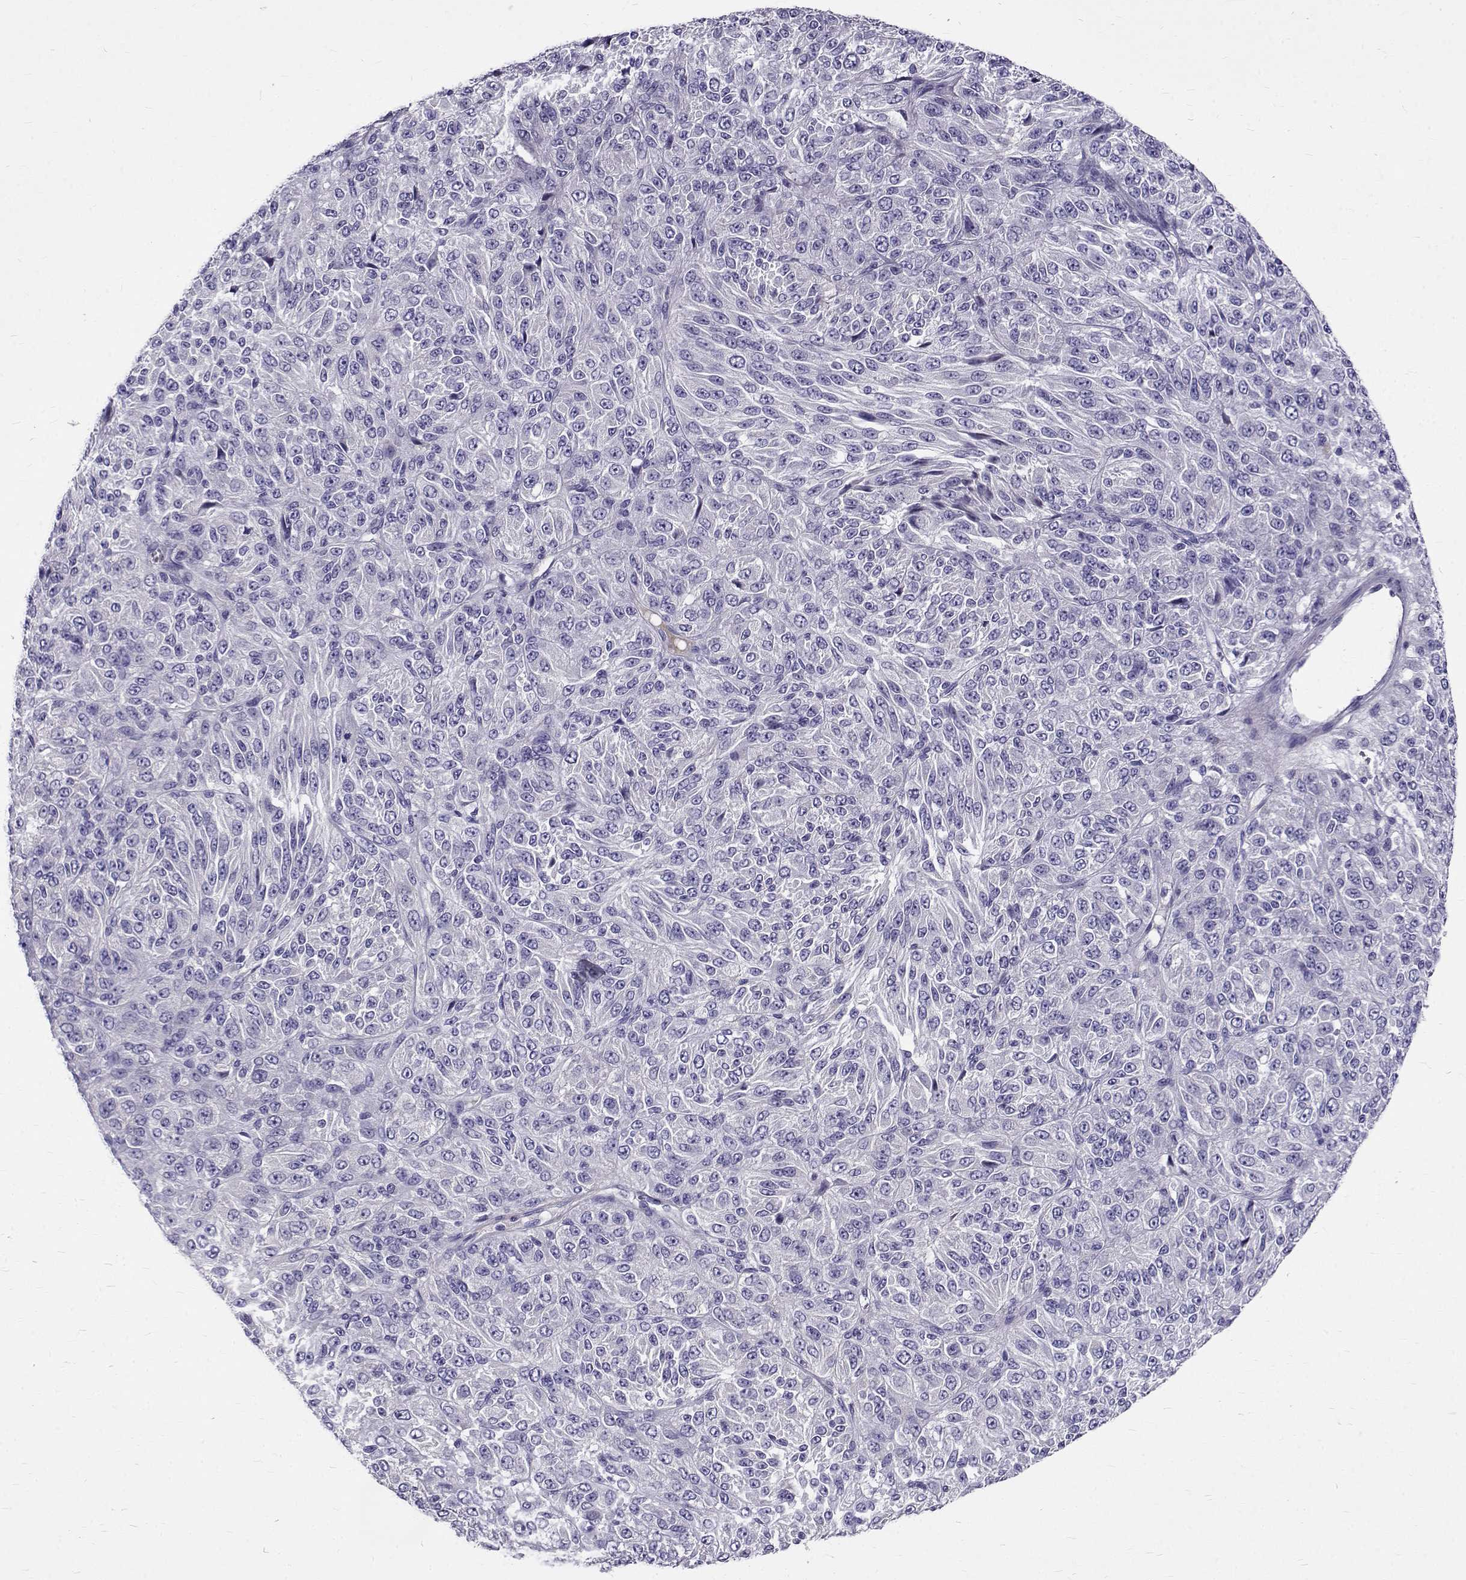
{"staining": {"intensity": "negative", "quantity": "none", "location": "none"}, "tissue": "melanoma", "cell_type": "Tumor cells", "image_type": "cancer", "snomed": [{"axis": "morphology", "description": "Malignant melanoma, Metastatic site"}, {"axis": "topography", "description": "Brain"}], "caption": "This histopathology image is of melanoma stained with IHC to label a protein in brown with the nuclei are counter-stained blue. There is no expression in tumor cells.", "gene": "IGSF1", "patient": {"sex": "female", "age": 56}}